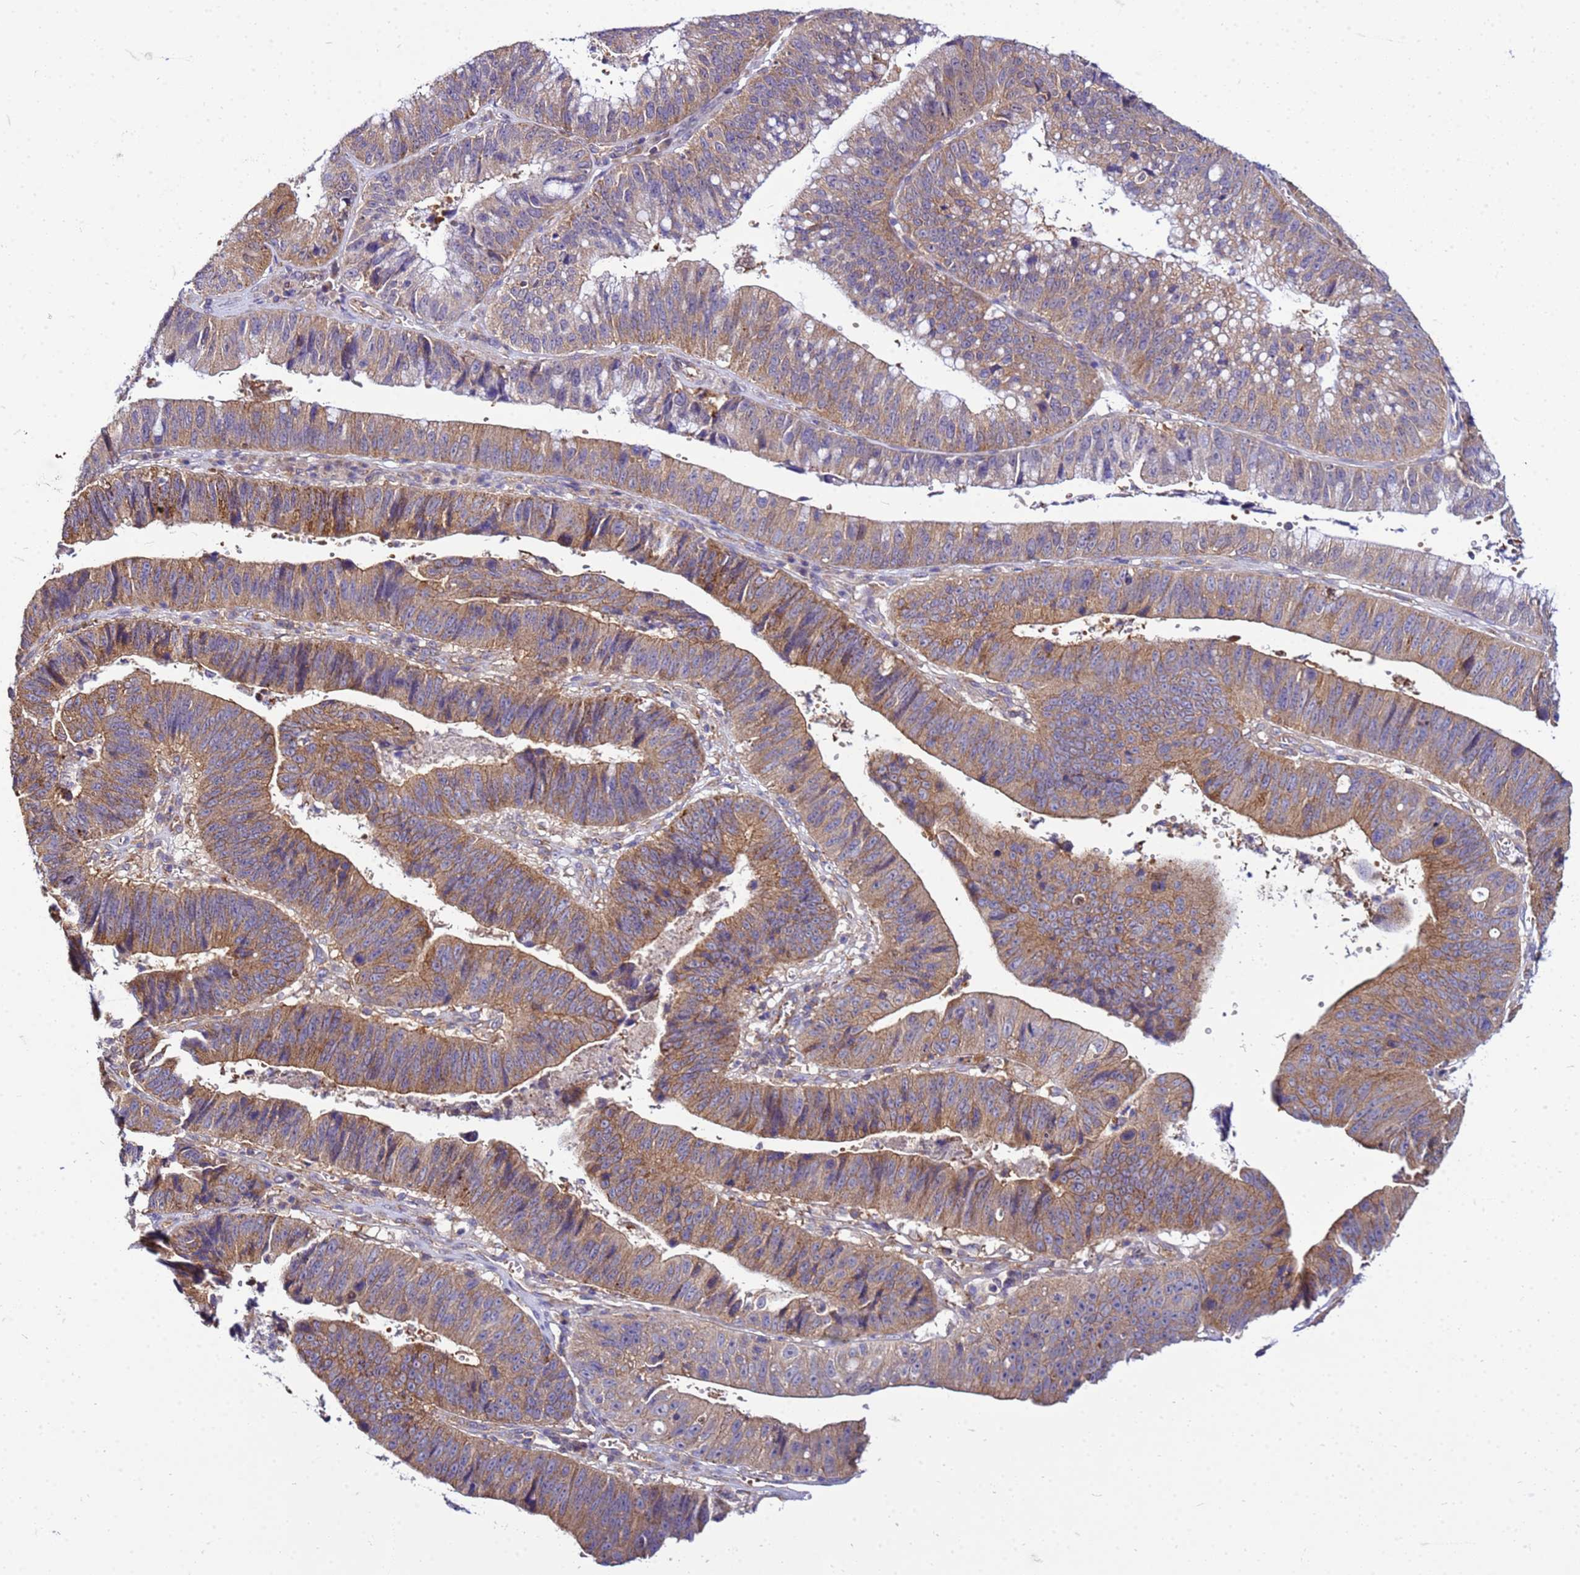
{"staining": {"intensity": "moderate", "quantity": ">75%", "location": "cytoplasmic/membranous"}, "tissue": "stomach cancer", "cell_type": "Tumor cells", "image_type": "cancer", "snomed": [{"axis": "morphology", "description": "Adenocarcinoma, NOS"}, {"axis": "topography", "description": "Stomach"}], "caption": "A photomicrograph of human stomach adenocarcinoma stained for a protein shows moderate cytoplasmic/membranous brown staining in tumor cells. (Stains: DAB (3,3'-diaminobenzidine) in brown, nuclei in blue, Microscopy: brightfield microscopy at high magnification).", "gene": "PKD1", "patient": {"sex": "male", "age": 59}}